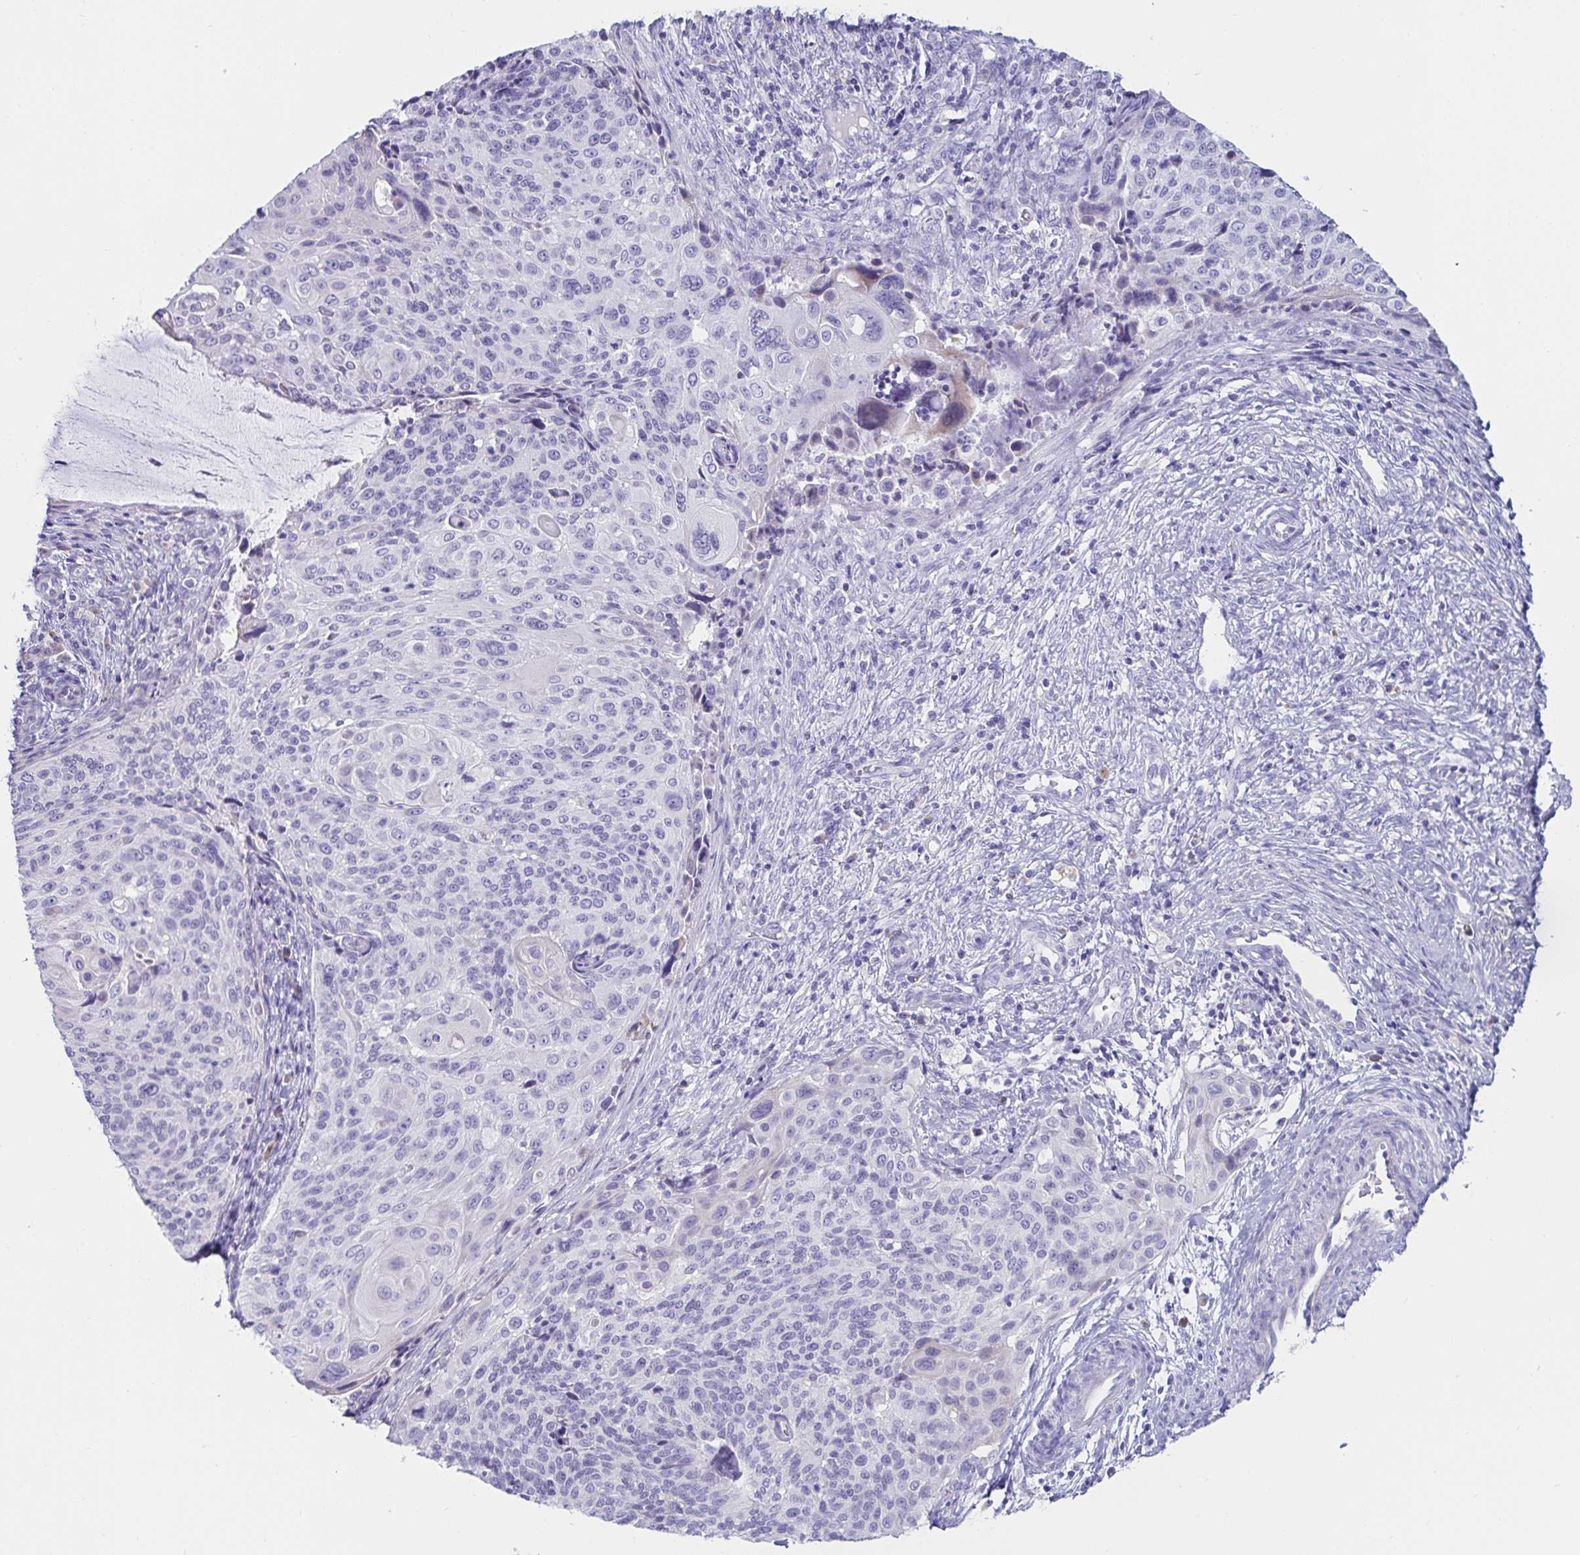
{"staining": {"intensity": "negative", "quantity": "none", "location": "none"}, "tissue": "cervical cancer", "cell_type": "Tumor cells", "image_type": "cancer", "snomed": [{"axis": "morphology", "description": "Squamous cell carcinoma, NOS"}, {"axis": "topography", "description": "Cervix"}], "caption": "Immunohistochemical staining of human cervical cancer (squamous cell carcinoma) exhibits no significant positivity in tumor cells.", "gene": "C4orf17", "patient": {"sex": "female", "age": 49}}